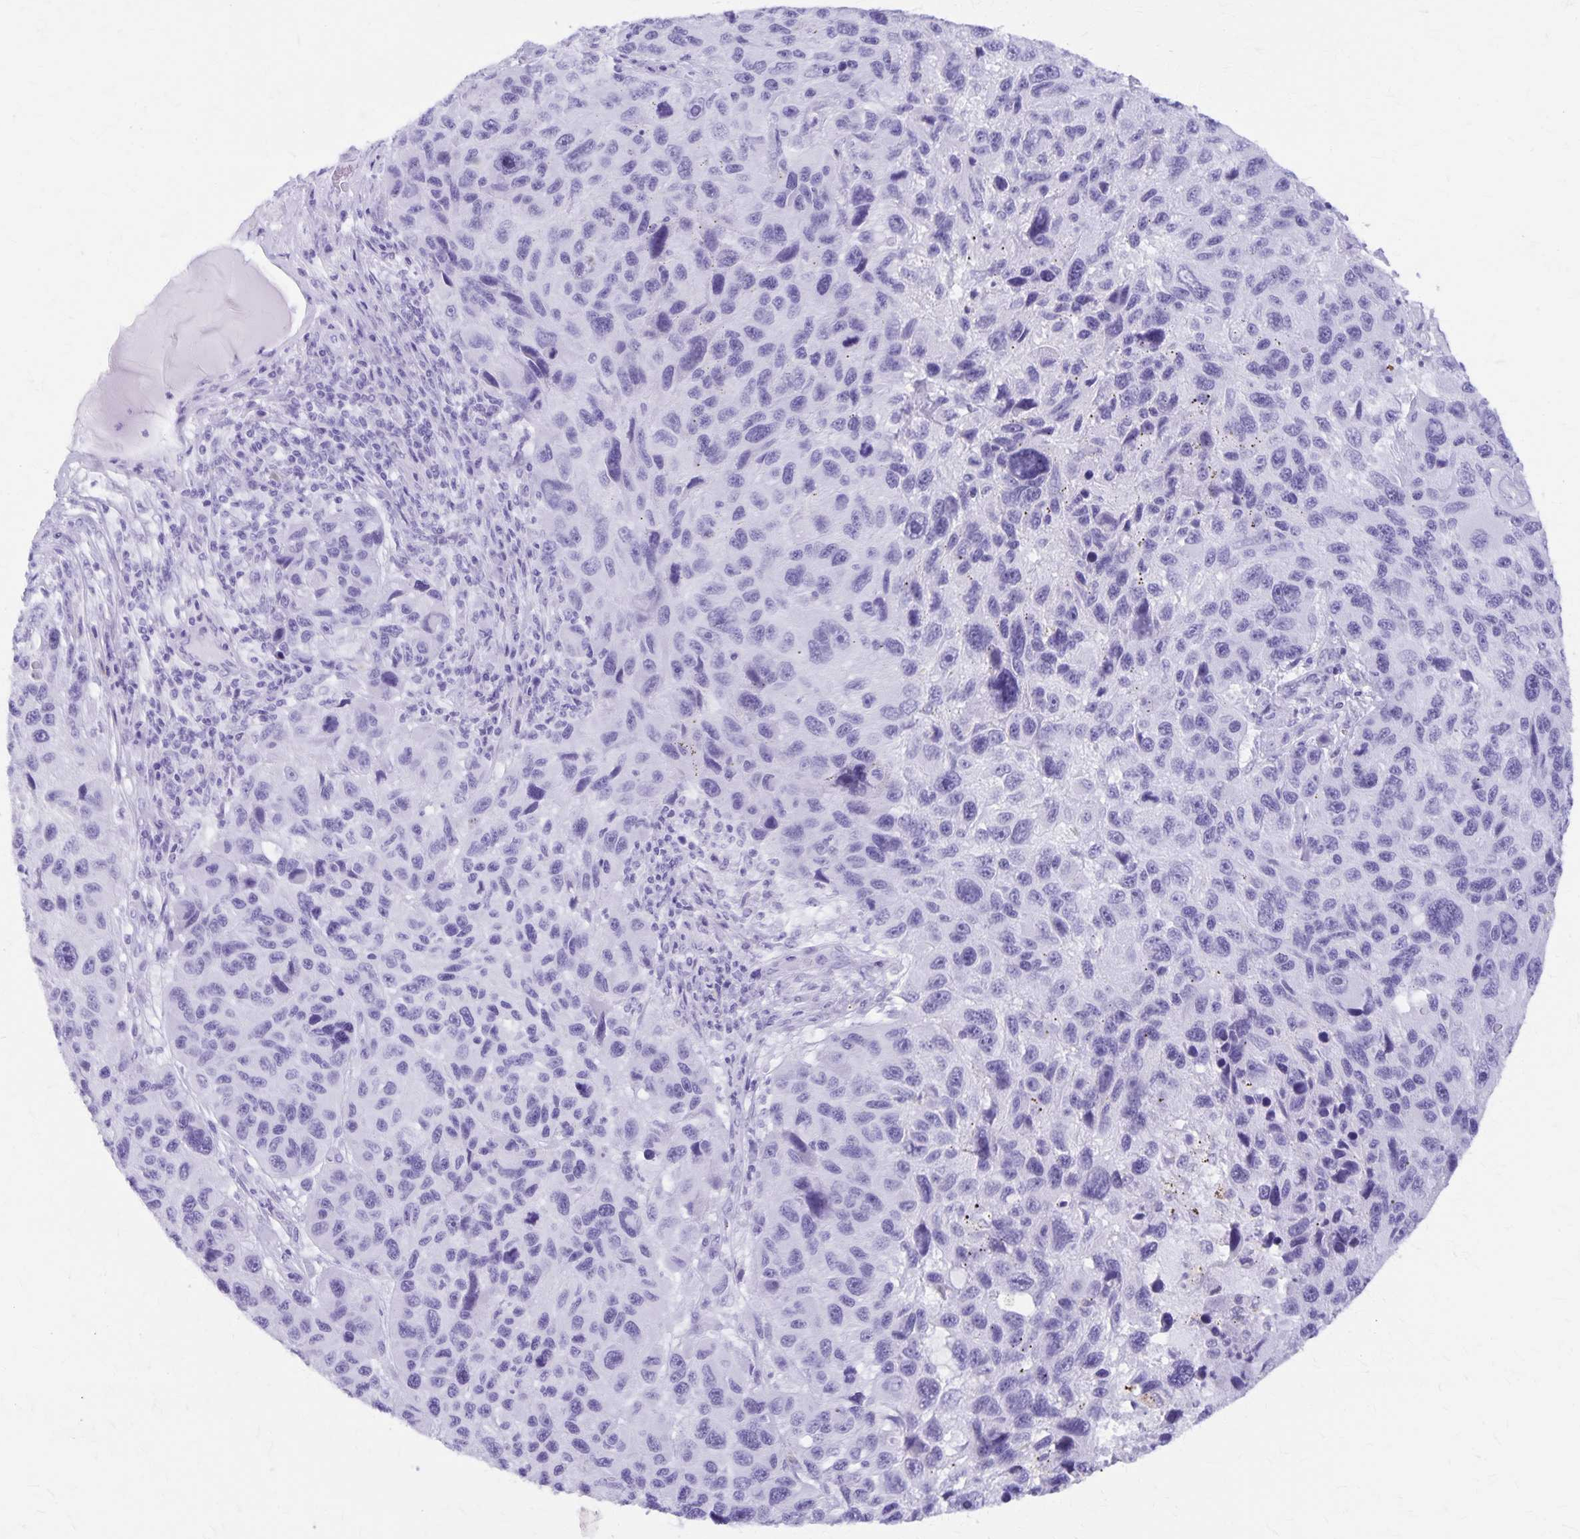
{"staining": {"intensity": "negative", "quantity": "none", "location": "none"}, "tissue": "melanoma", "cell_type": "Tumor cells", "image_type": "cancer", "snomed": [{"axis": "morphology", "description": "Malignant melanoma, NOS"}, {"axis": "topography", "description": "Skin"}], "caption": "Human melanoma stained for a protein using immunohistochemistry (IHC) displays no staining in tumor cells.", "gene": "DEFA5", "patient": {"sex": "male", "age": 53}}